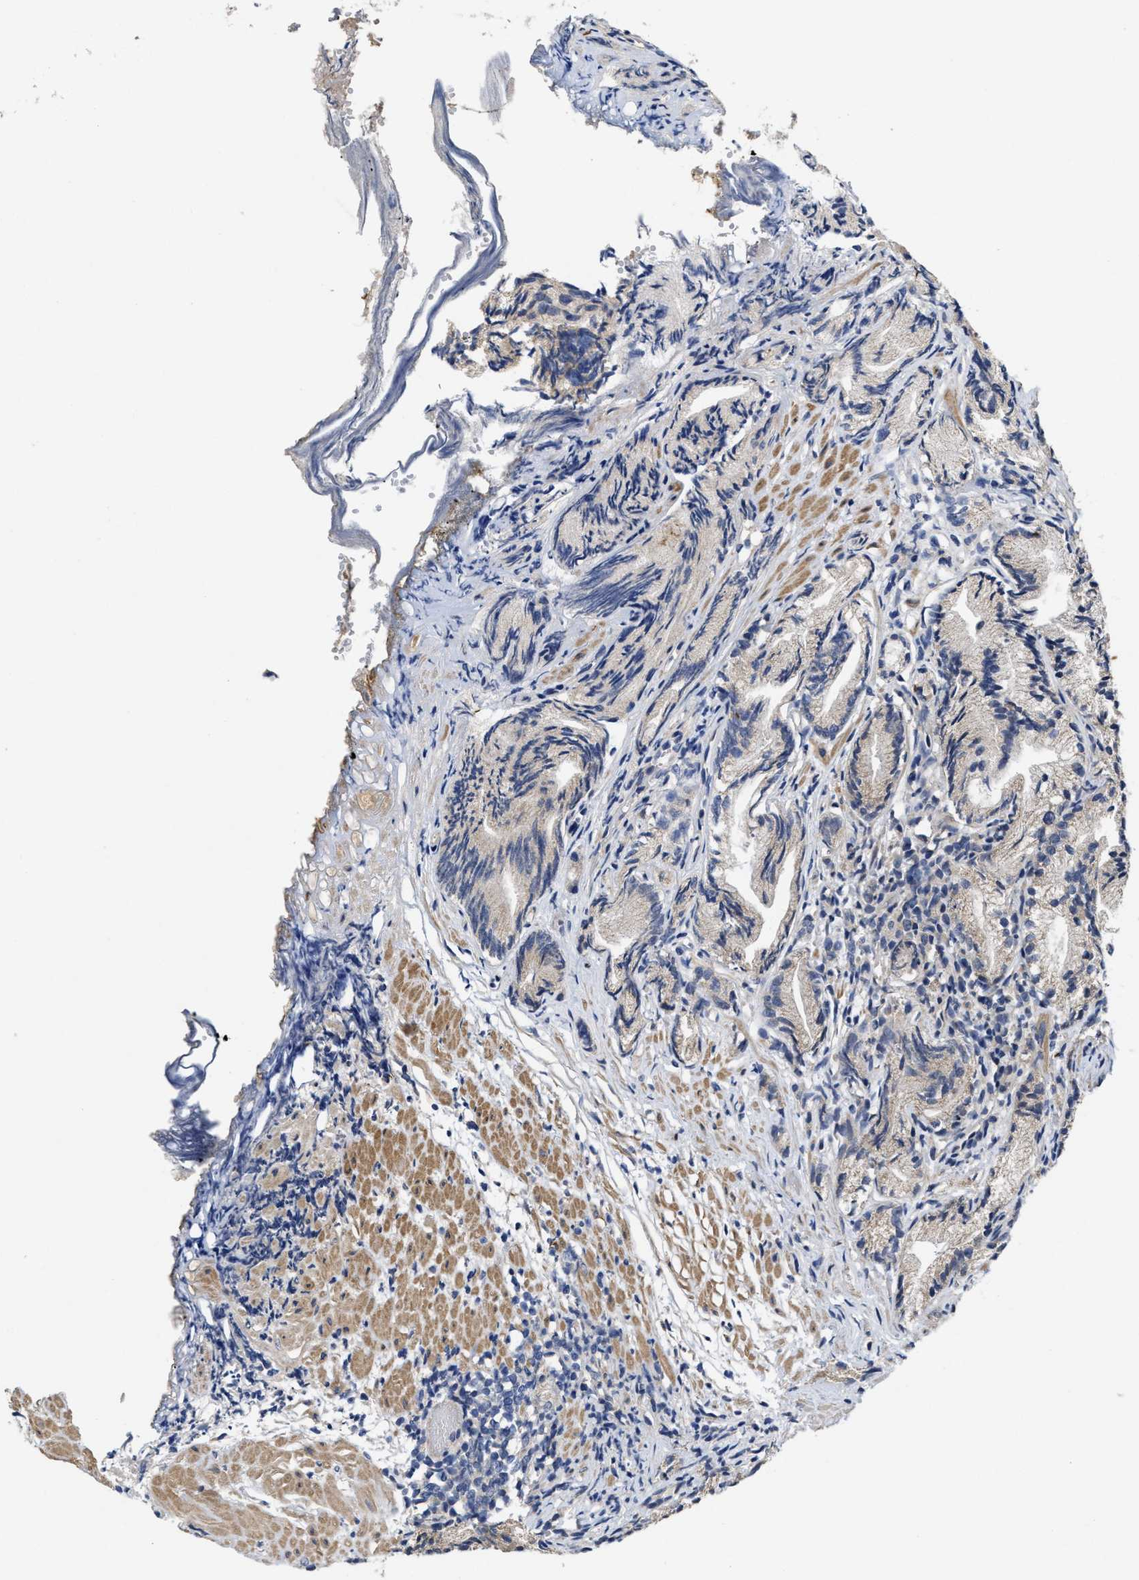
{"staining": {"intensity": "weak", "quantity": ">75%", "location": "cytoplasmic/membranous"}, "tissue": "prostate cancer", "cell_type": "Tumor cells", "image_type": "cancer", "snomed": [{"axis": "morphology", "description": "Adenocarcinoma, Low grade"}, {"axis": "topography", "description": "Prostate"}], "caption": "Prostate cancer (low-grade adenocarcinoma) stained with IHC reveals weak cytoplasmic/membranous expression in about >75% of tumor cells.", "gene": "EFNA4", "patient": {"sex": "male", "age": 89}}